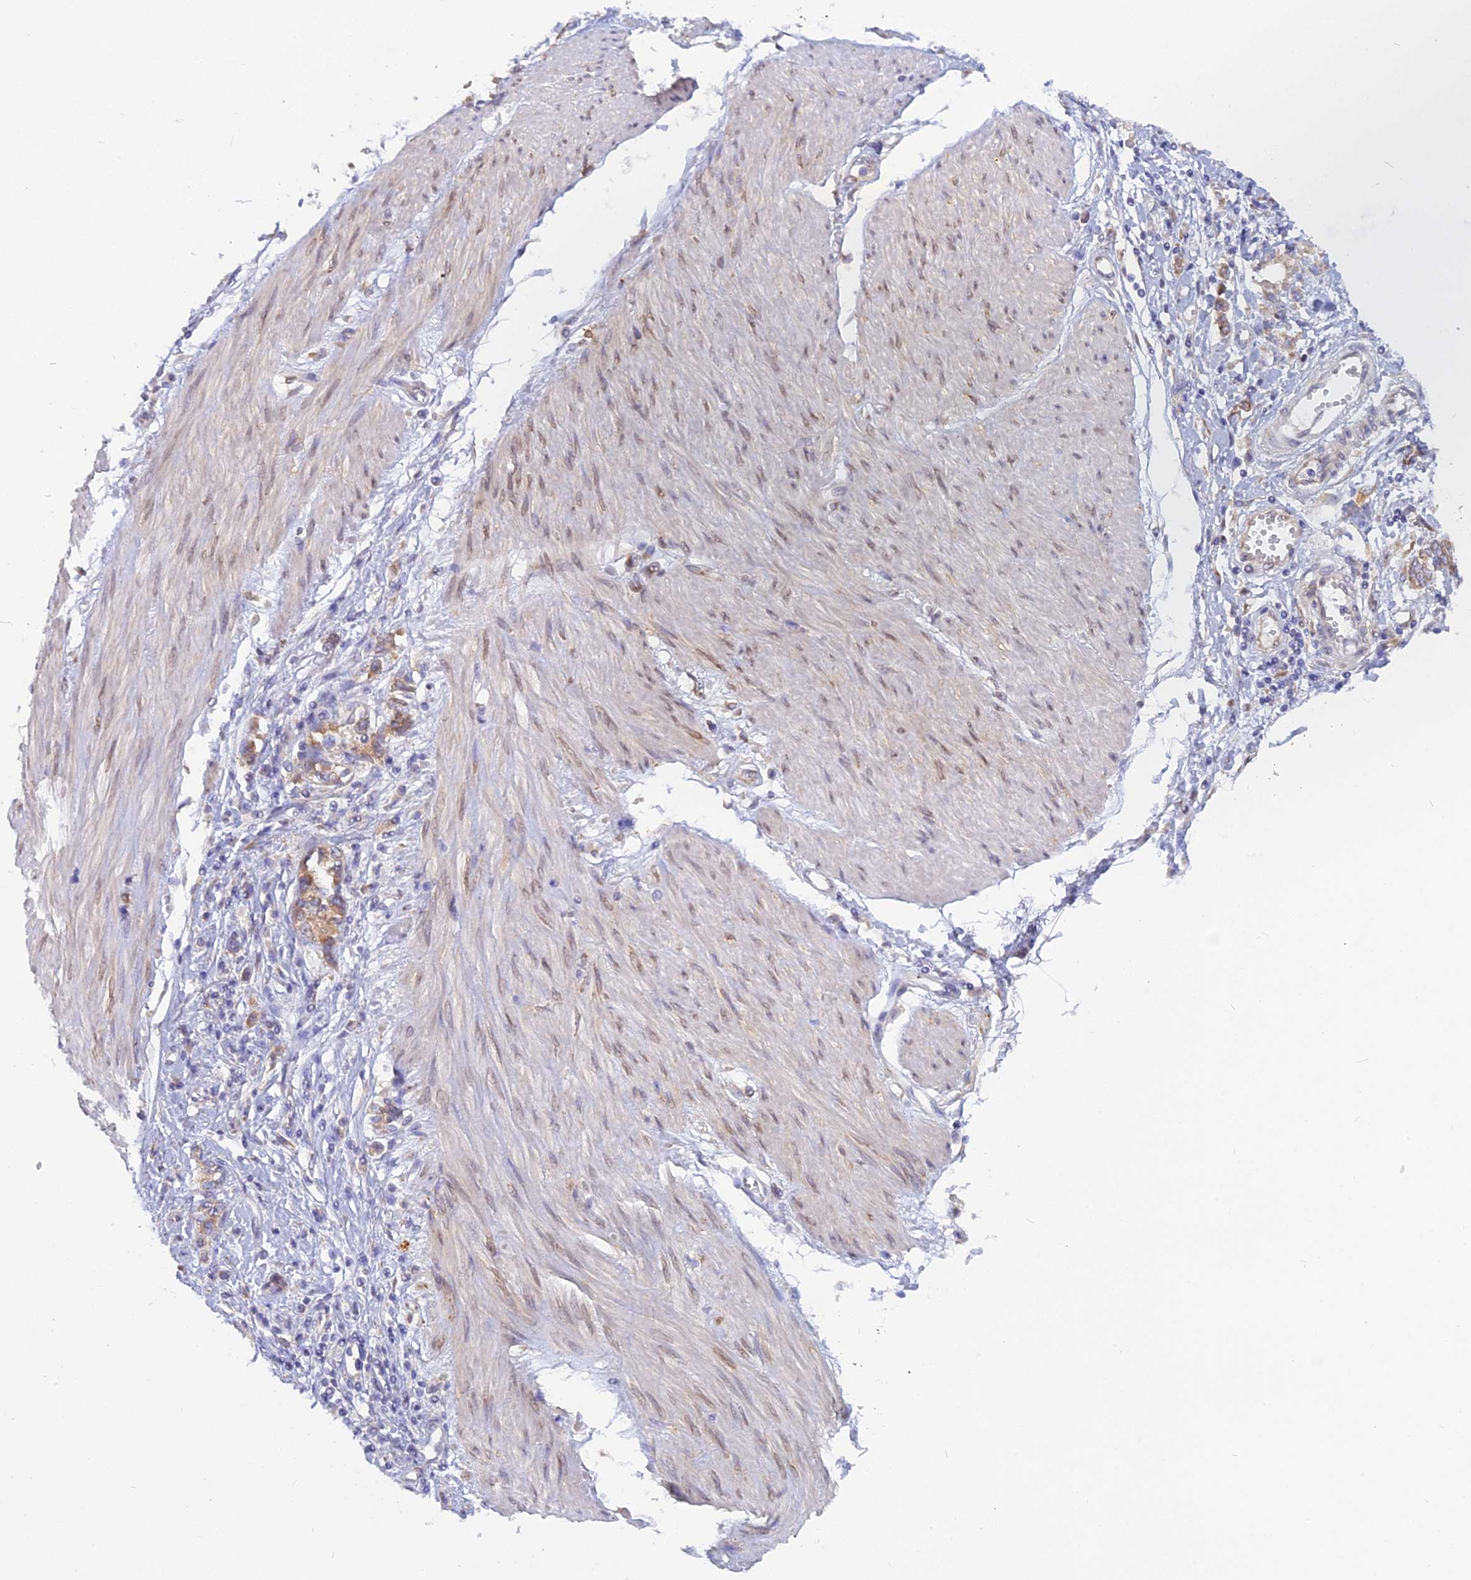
{"staining": {"intensity": "weak", "quantity": "25%-75%", "location": "cytoplasmic/membranous"}, "tissue": "stomach cancer", "cell_type": "Tumor cells", "image_type": "cancer", "snomed": [{"axis": "morphology", "description": "Adenocarcinoma, NOS"}, {"axis": "topography", "description": "Stomach"}], "caption": "Immunohistochemistry (IHC) image of stomach cancer stained for a protein (brown), which displays low levels of weak cytoplasmic/membranous staining in approximately 25%-75% of tumor cells.", "gene": "TLCD1", "patient": {"sex": "female", "age": 76}}